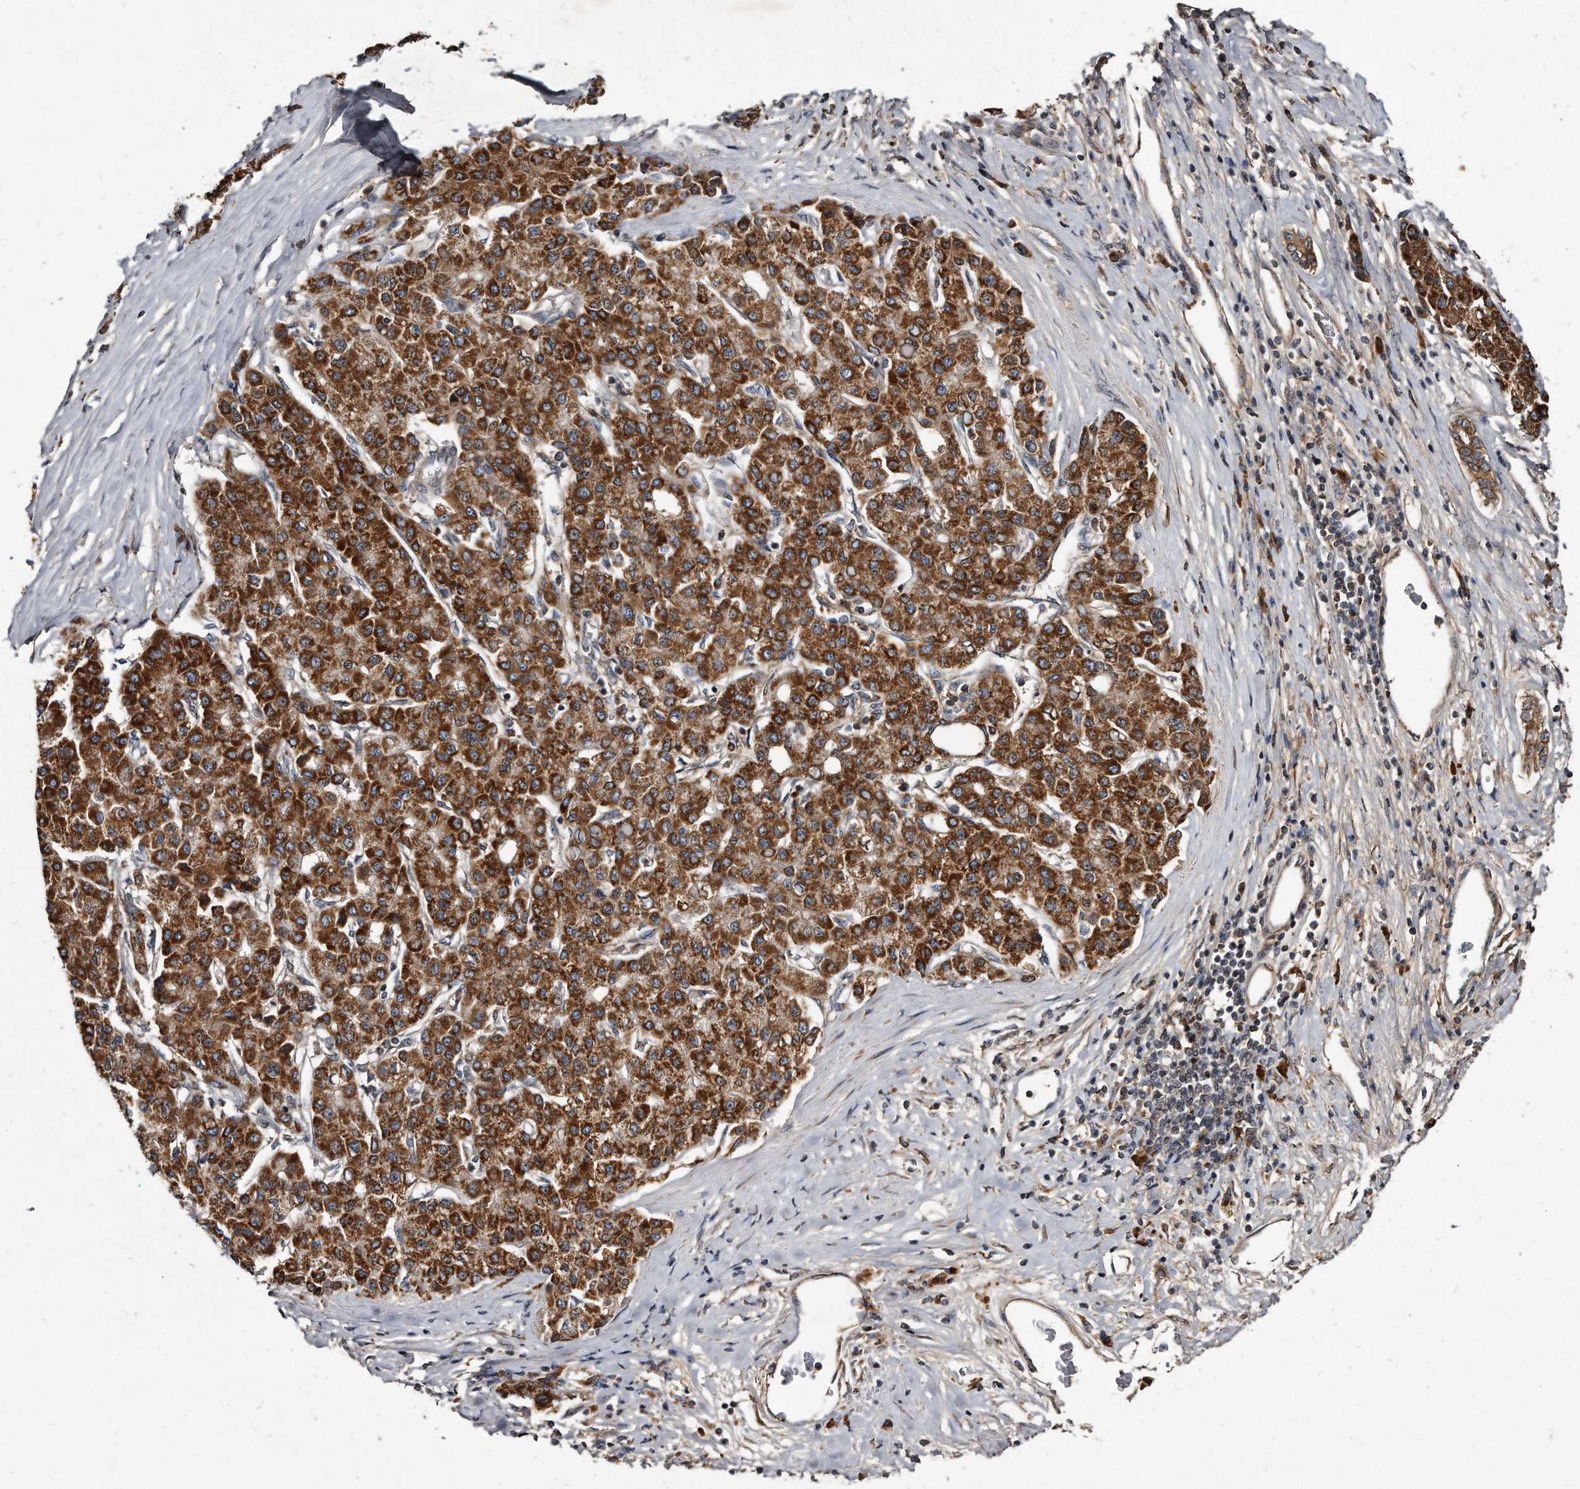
{"staining": {"intensity": "strong", "quantity": ">75%", "location": "cytoplasmic/membranous"}, "tissue": "liver cancer", "cell_type": "Tumor cells", "image_type": "cancer", "snomed": [{"axis": "morphology", "description": "Carcinoma, Hepatocellular, NOS"}, {"axis": "topography", "description": "Liver"}], "caption": "Human hepatocellular carcinoma (liver) stained for a protein (brown) reveals strong cytoplasmic/membranous positive staining in about >75% of tumor cells.", "gene": "FAM136A", "patient": {"sex": "male", "age": 65}}